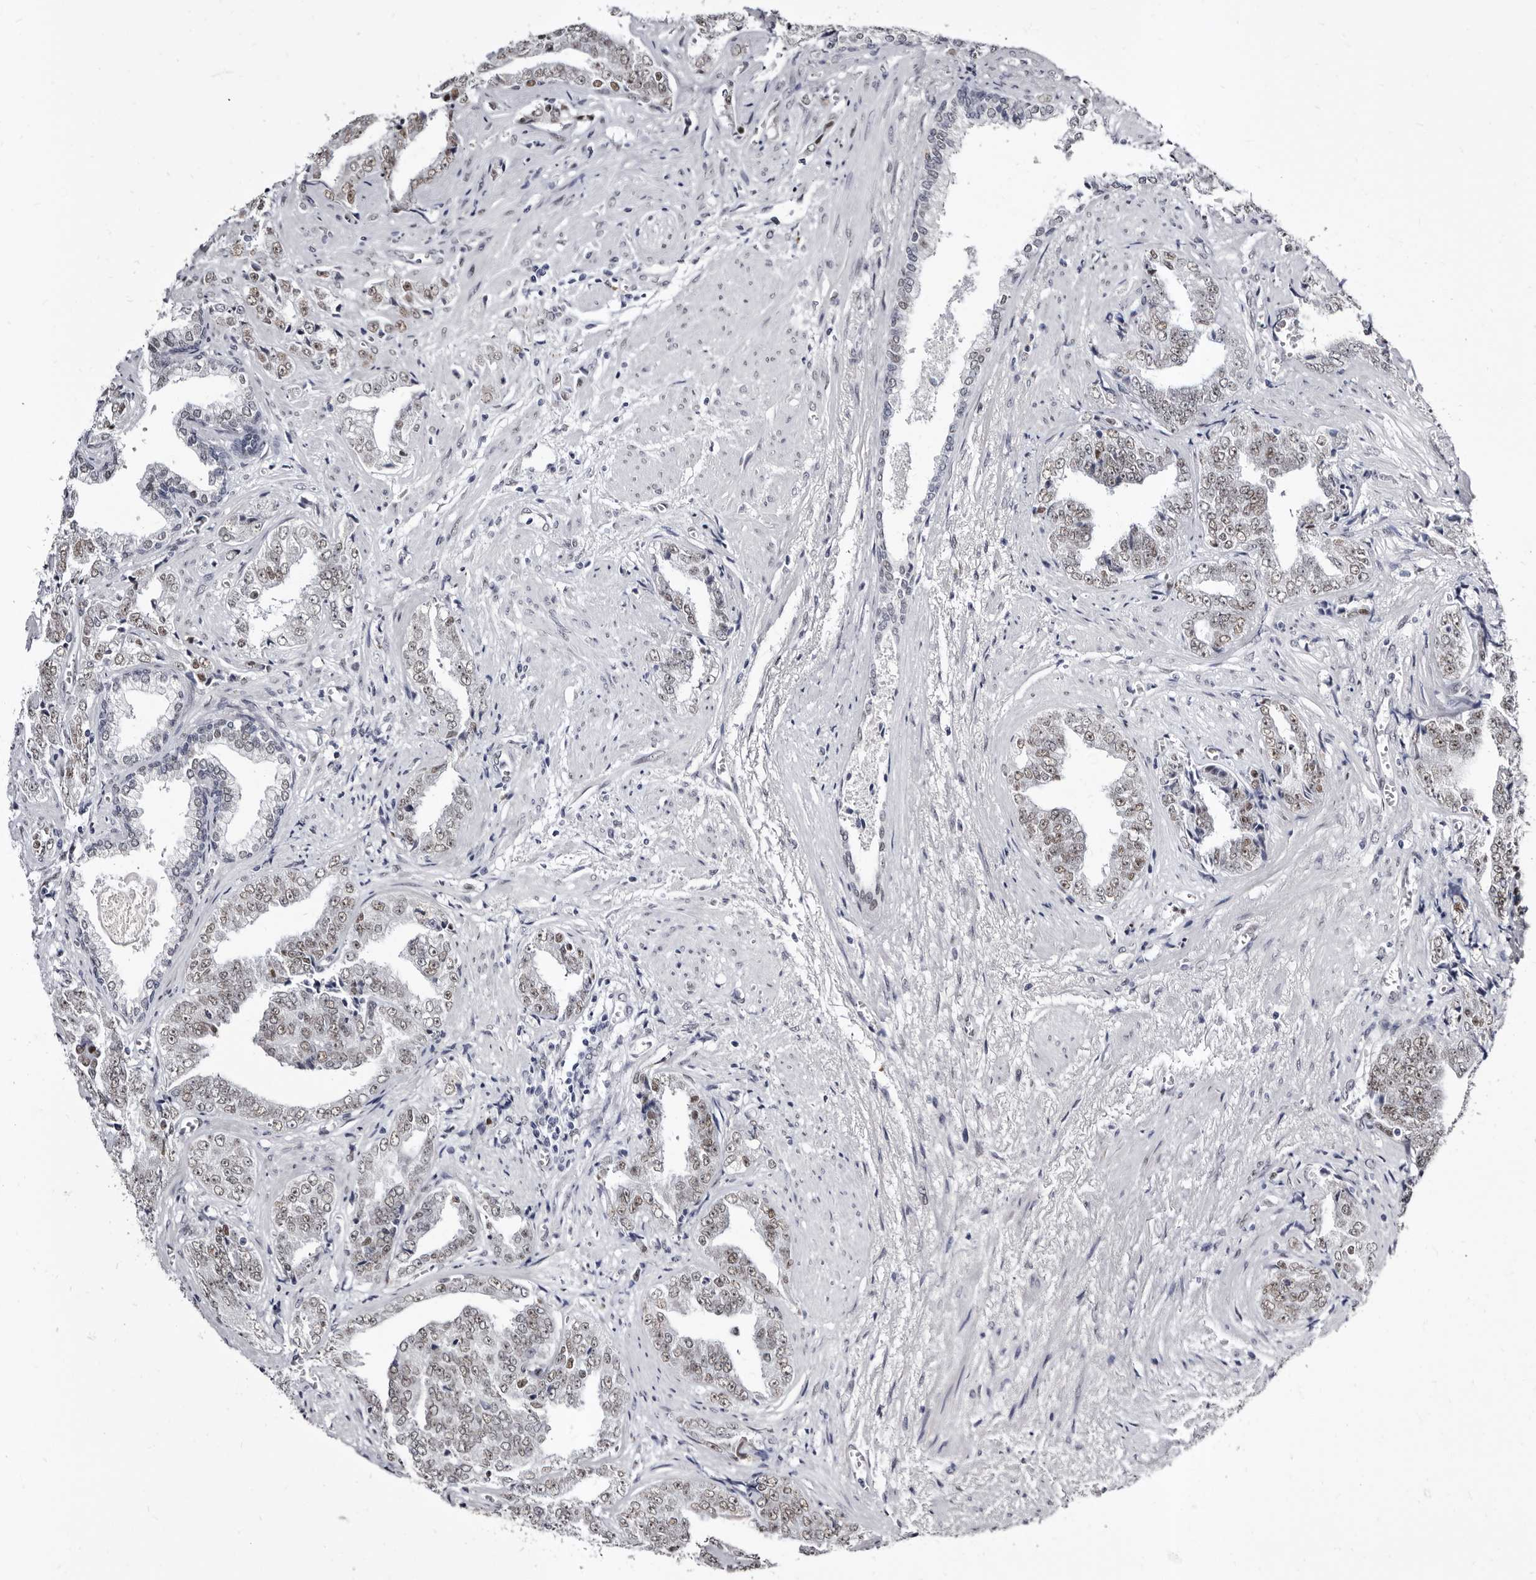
{"staining": {"intensity": "weak", "quantity": ">75%", "location": "nuclear"}, "tissue": "prostate cancer", "cell_type": "Tumor cells", "image_type": "cancer", "snomed": [{"axis": "morphology", "description": "Adenocarcinoma, High grade"}, {"axis": "topography", "description": "Prostate"}], "caption": "IHC photomicrograph of human prostate cancer (high-grade adenocarcinoma) stained for a protein (brown), which exhibits low levels of weak nuclear expression in about >75% of tumor cells.", "gene": "ZNF326", "patient": {"sex": "male", "age": 71}}